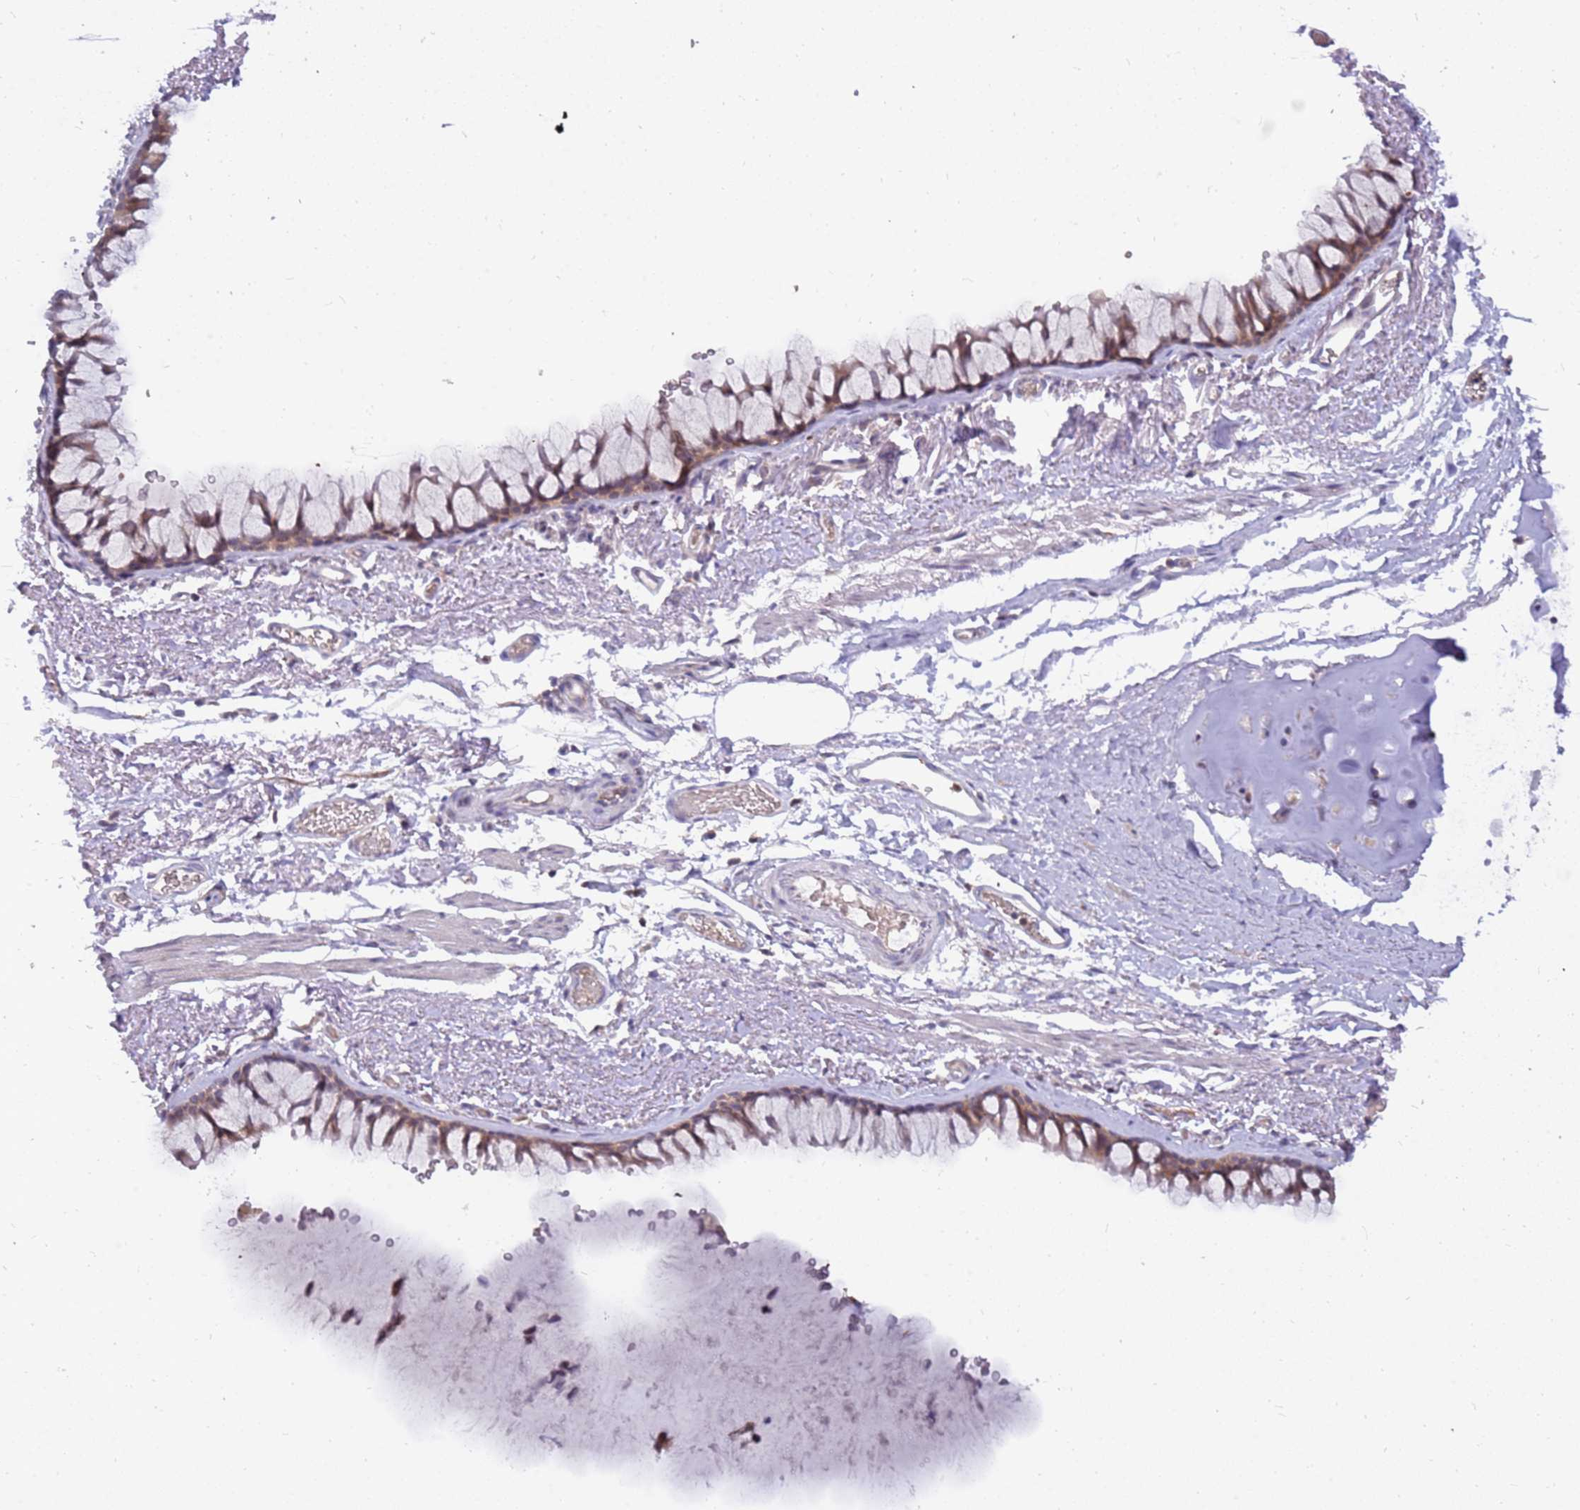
{"staining": {"intensity": "weak", "quantity": ">75%", "location": "cytoplasmic/membranous"}, "tissue": "bronchus", "cell_type": "Respiratory epithelial cells", "image_type": "normal", "snomed": [{"axis": "morphology", "description": "Normal tissue, NOS"}, {"axis": "topography", "description": "Bronchus"}], "caption": "A high-resolution photomicrograph shows IHC staining of unremarkable bronchus, which exhibits weak cytoplasmic/membranous expression in about >75% of respiratory epithelial cells. (IHC, brightfield microscopy, high magnification).", "gene": "ARHGEF35", "patient": {"sex": "male", "age": 65}}